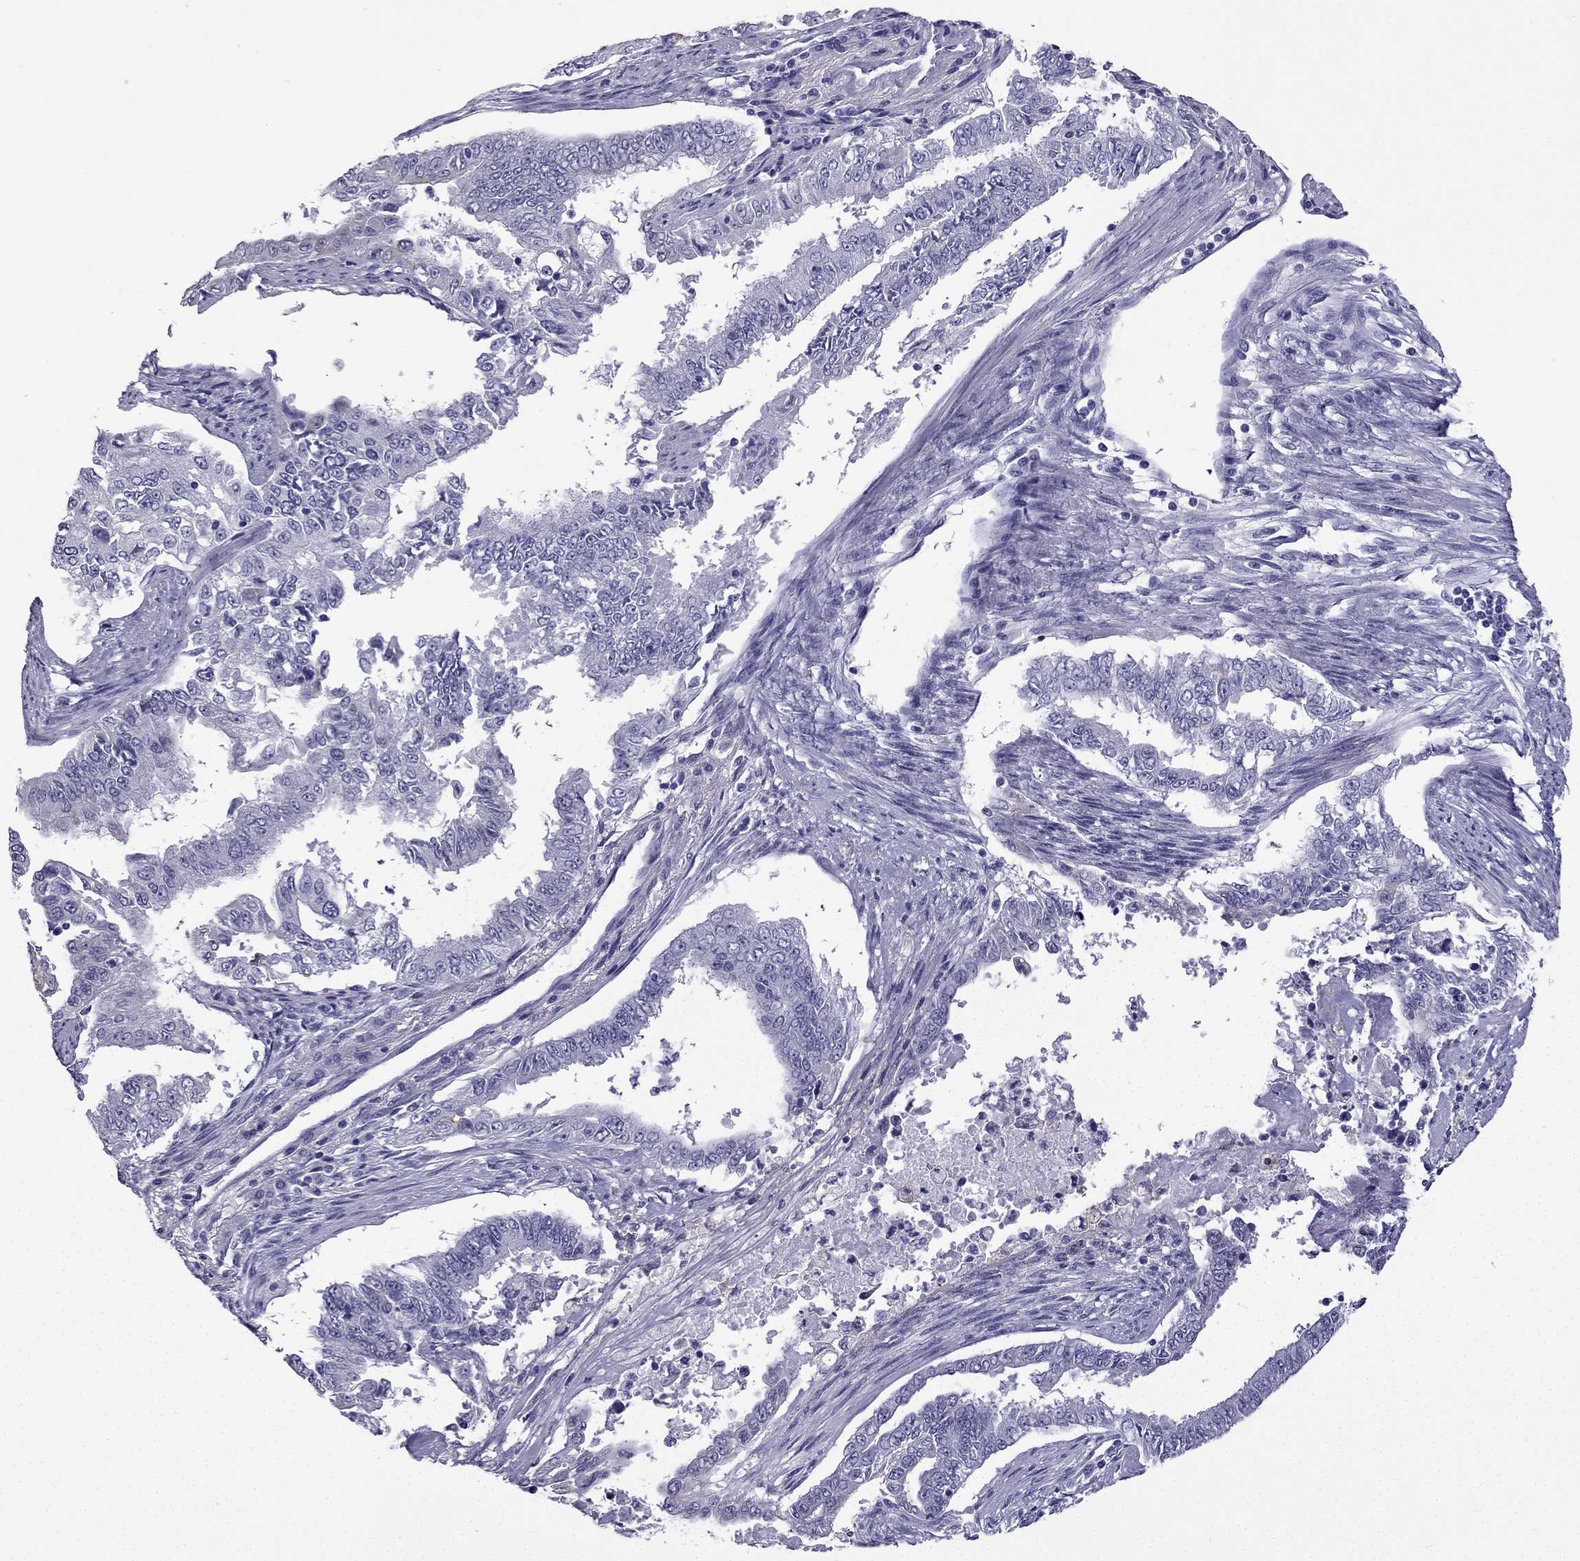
{"staining": {"intensity": "negative", "quantity": "none", "location": "none"}, "tissue": "endometrial cancer", "cell_type": "Tumor cells", "image_type": "cancer", "snomed": [{"axis": "morphology", "description": "Adenocarcinoma, NOS"}, {"axis": "topography", "description": "Uterus"}], "caption": "A micrograph of endometrial cancer stained for a protein demonstrates no brown staining in tumor cells. (Brightfield microscopy of DAB (3,3'-diaminobenzidine) immunohistochemistry at high magnification).", "gene": "GJA8", "patient": {"sex": "female", "age": 59}}